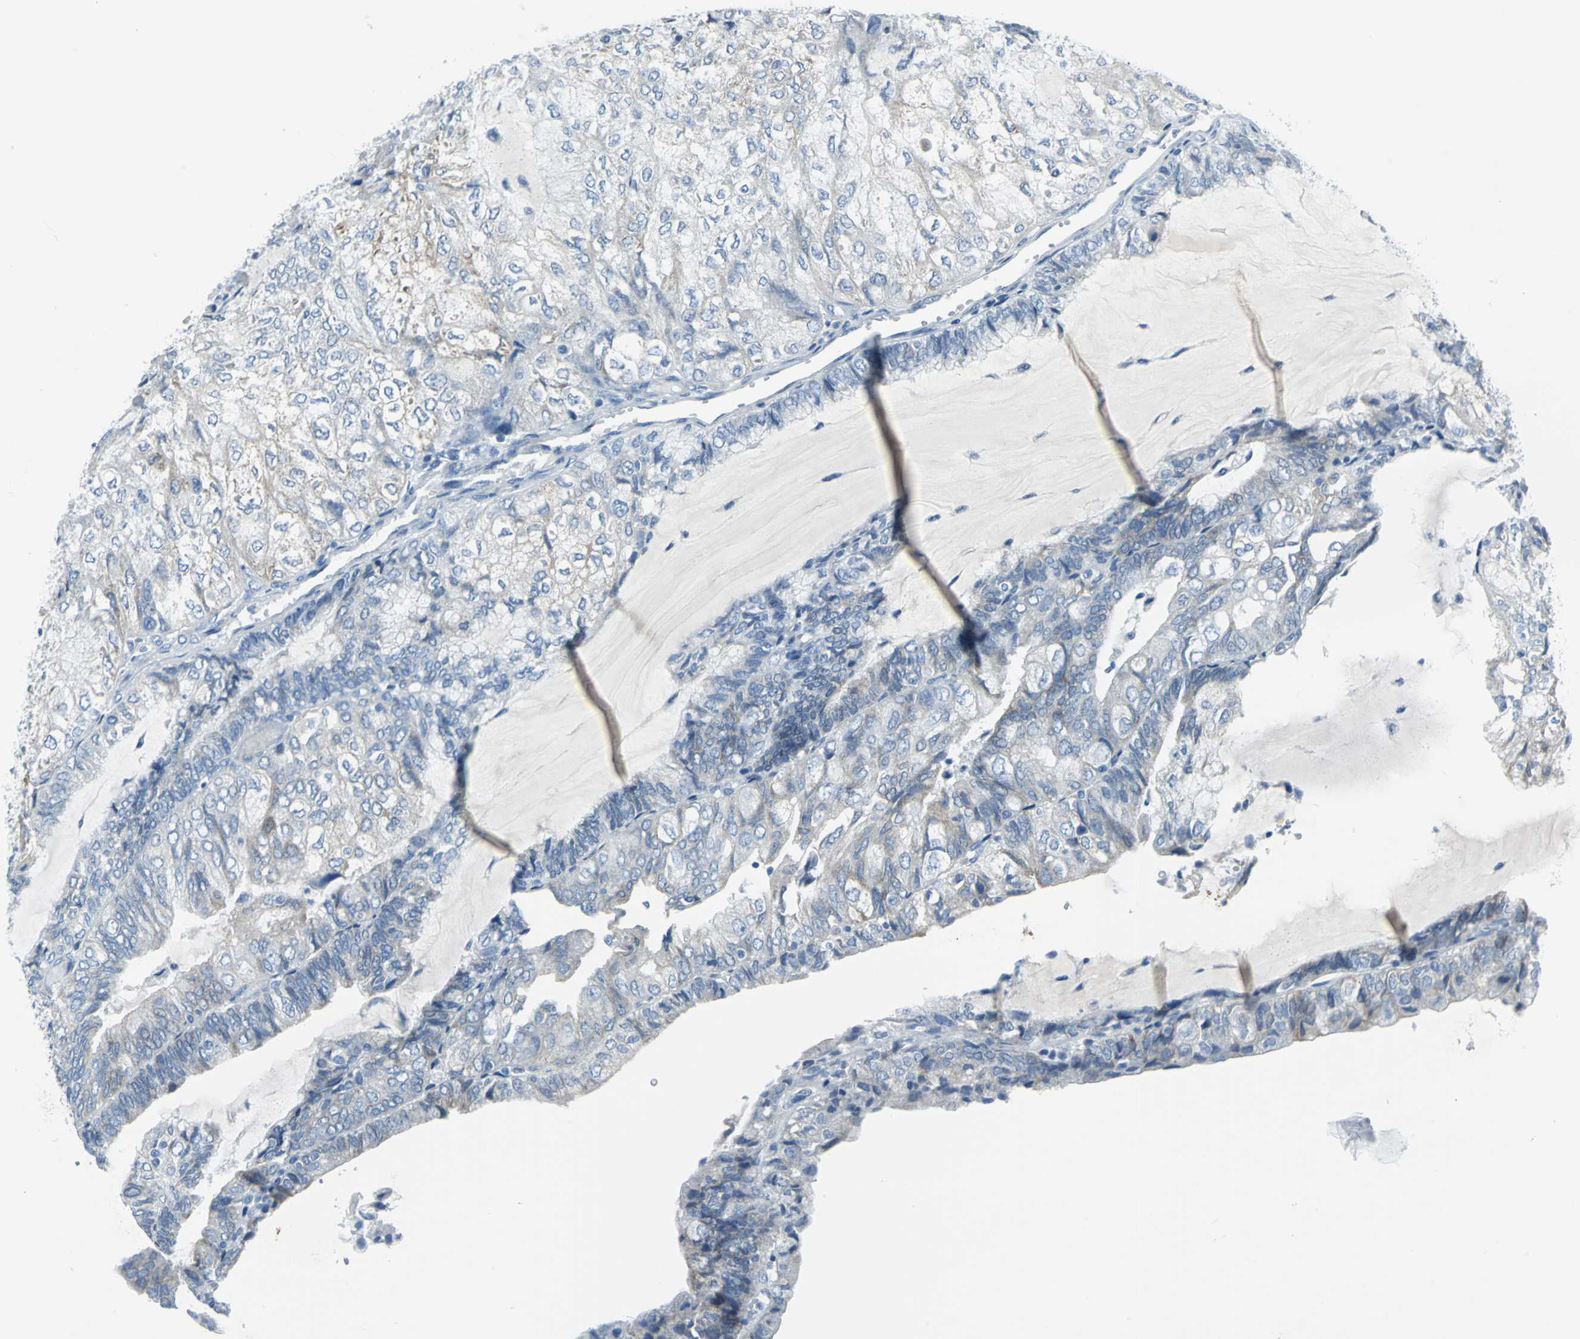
{"staining": {"intensity": "negative", "quantity": "none", "location": "none"}, "tissue": "endometrial cancer", "cell_type": "Tumor cells", "image_type": "cancer", "snomed": [{"axis": "morphology", "description": "Adenocarcinoma, NOS"}, {"axis": "topography", "description": "Endometrium"}], "caption": "This micrograph is of endometrial cancer (adenocarcinoma) stained with IHC to label a protein in brown with the nuclei are counter-stained blue. There is no staining in tumor cells.", "gene": "CYB5A", "patient": {"sex": "female", "age": 81}}